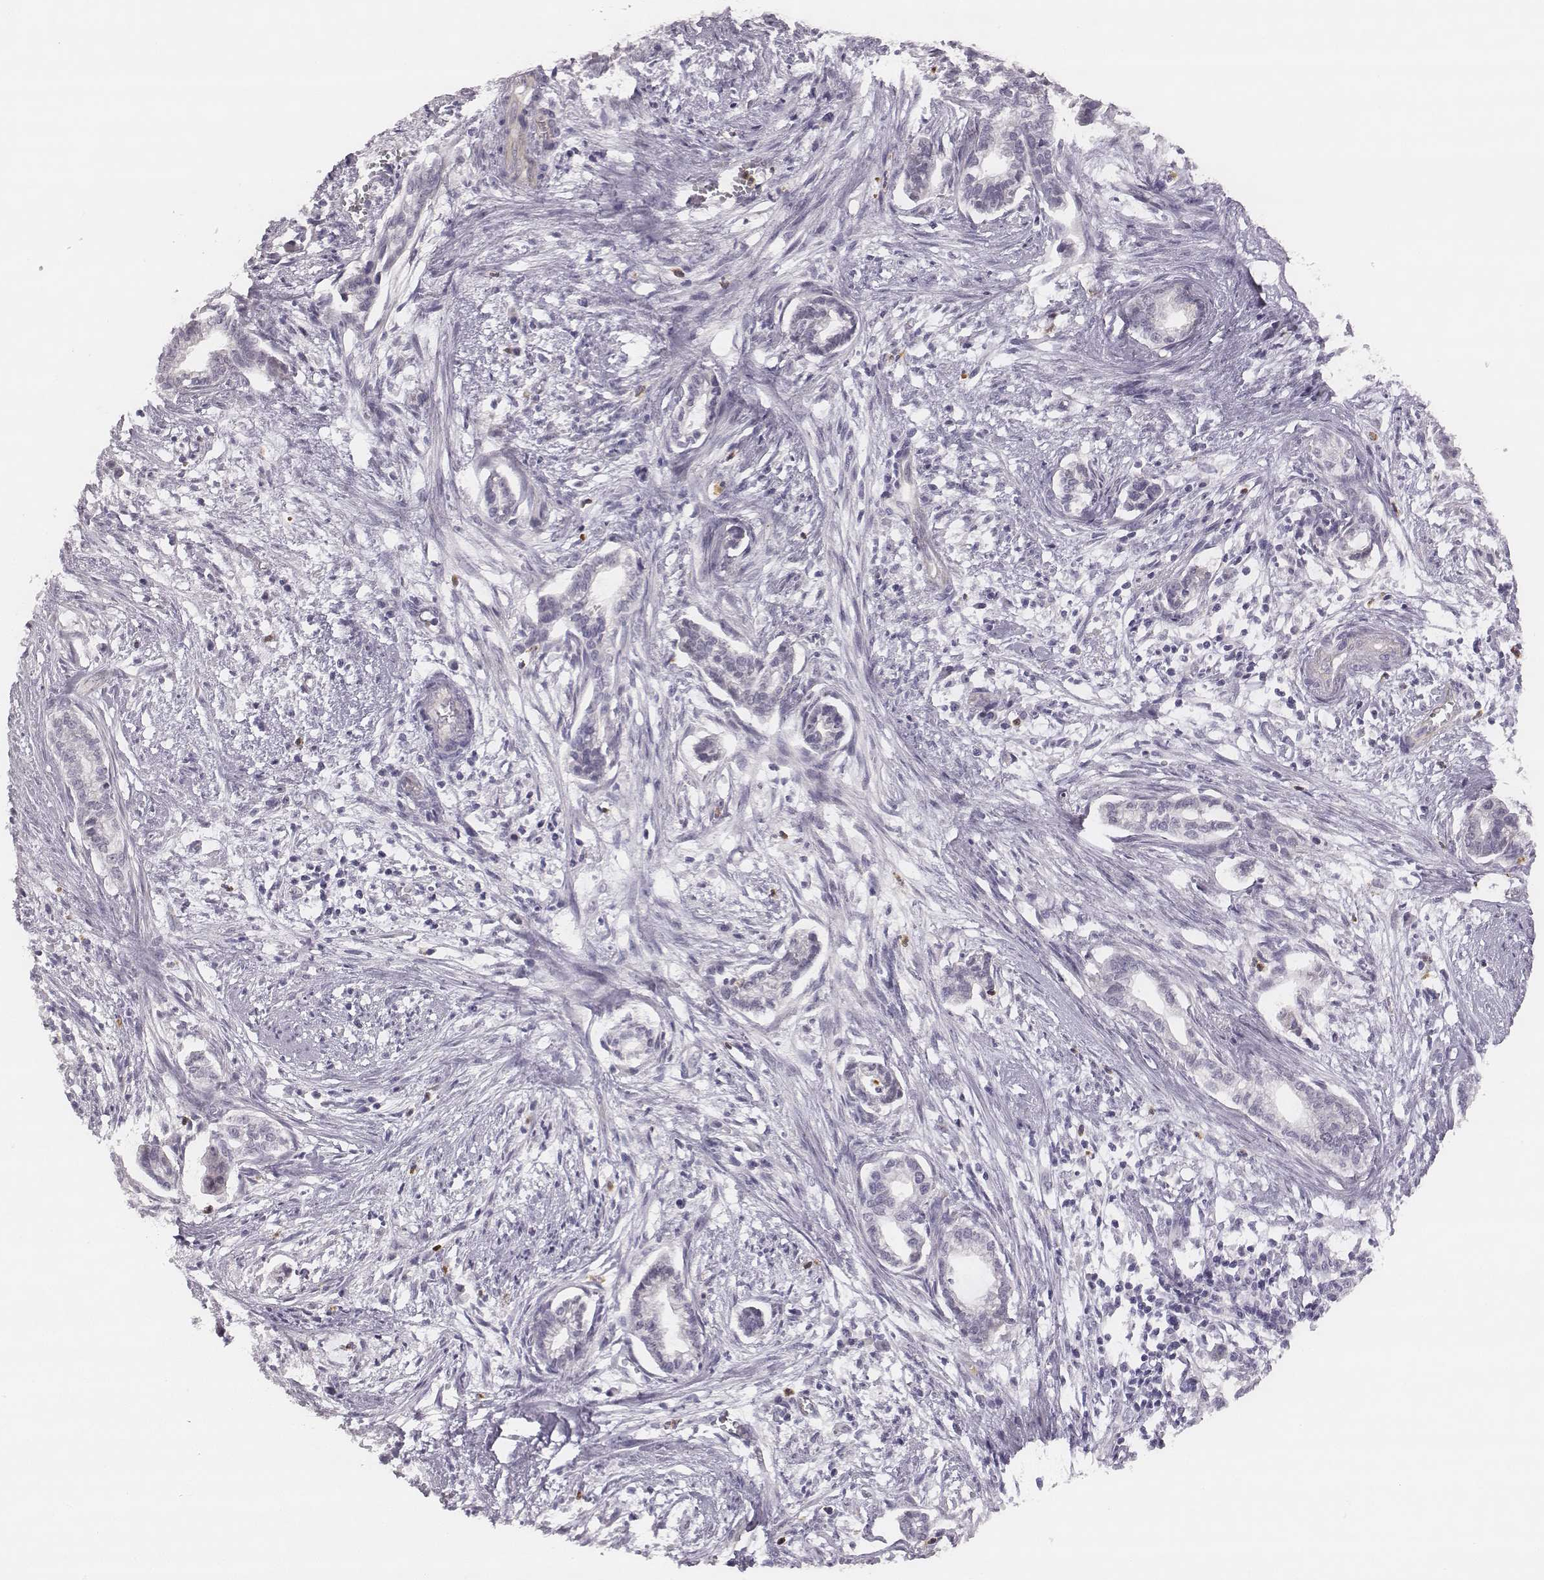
{"staining": {"intensity": "negative", "quantity": "none", "location": "none"}, "tissue": "cervical cancer", "cell_type": "Tumor cells", "image_type": "cancer", "snomed": [{"axis": "morphology", "description": "Adenocarcinoma, NOS"}, {"axis": "topography", "description": "Cervix"}], "caption": "Protein analysis of adenocarcinoma (cervical) displays no significant expression in tumor cells. (DAB immunohistochemistry (IHC) with hematoxylin counter stain).", "gene": "KCNJ12", "patient": {"sex": "female", "age": 62}}